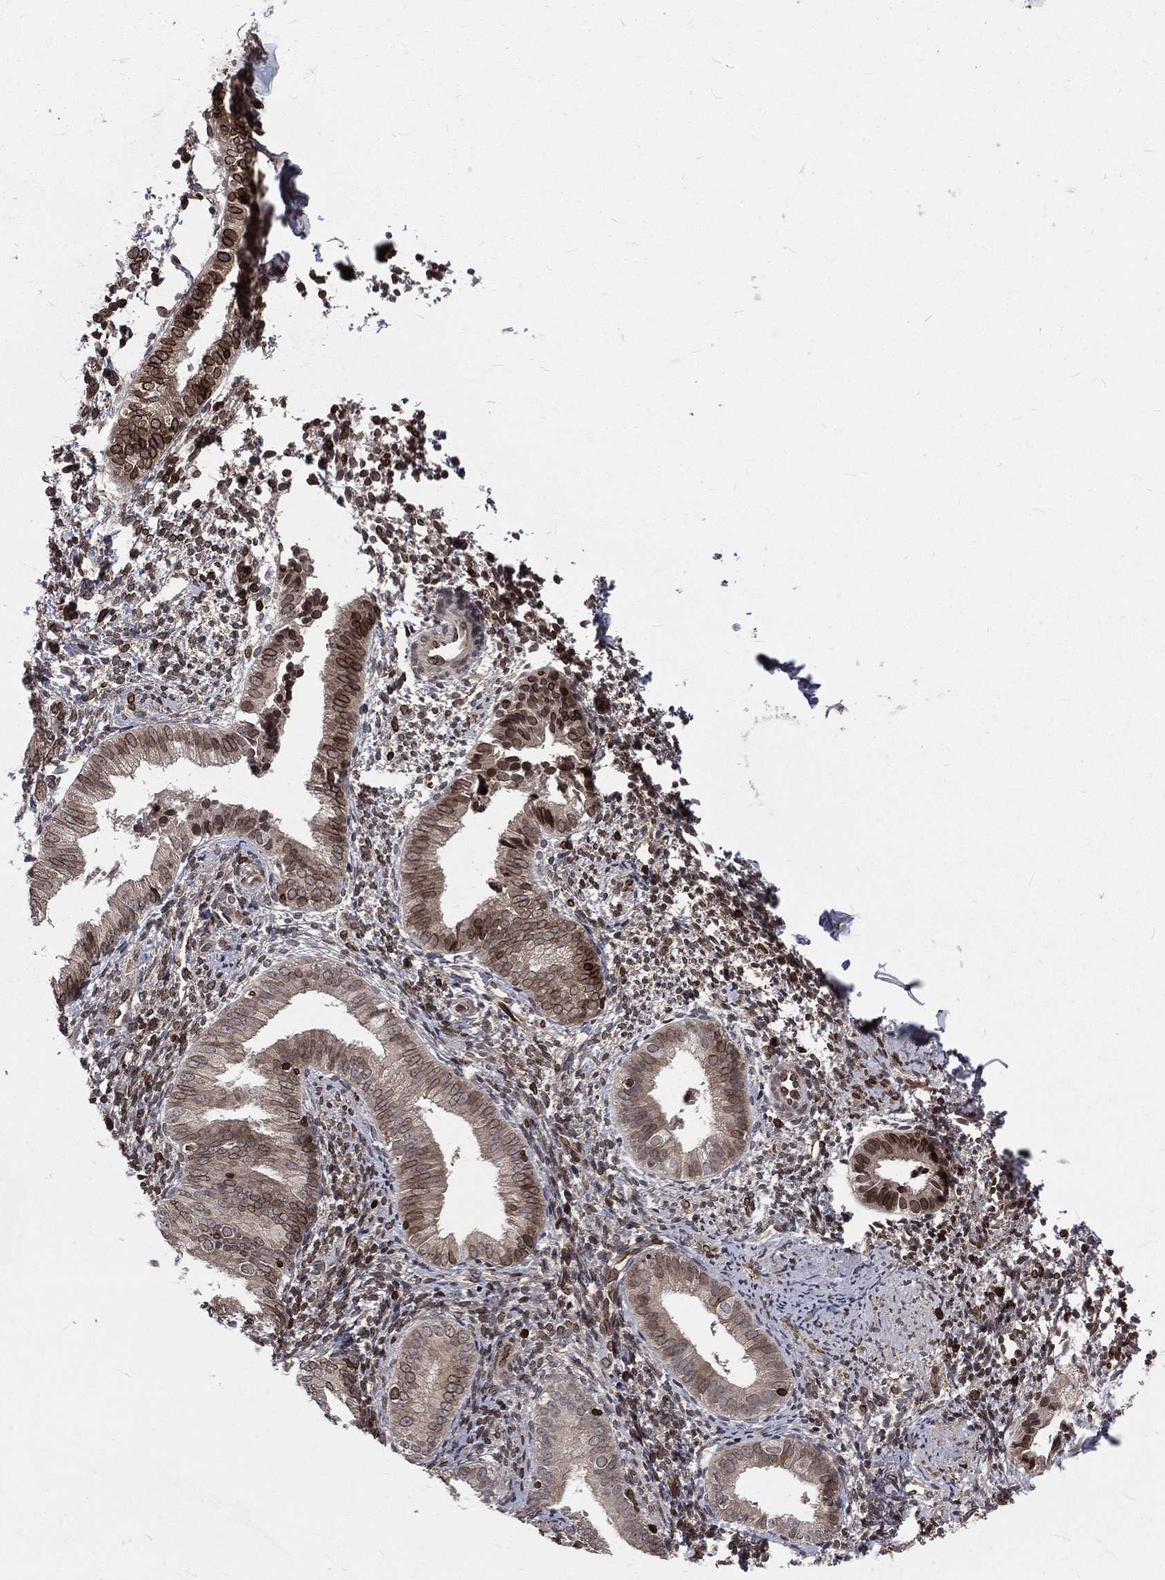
{"staining": {"intensity": "moderate", "quantity": "25%-75%", "location": "cytoplasmic/membranous,nuclear"}, "tissue": "endometrium", "cell_type": "Cells in endometrial stroma", "image_type": "normal", "snomed": [{"axis": "morphology", "description": "Normal tissue, NOS"}, {"axis": "topography", "description": "Endometrium"}], "caption": "Endometrium was stained to show a protein in brown. There is medium levels of moderate cytoplasmic/membranous,nuclear expression in approximately 25%-75% of cells in endometrial stroma. (Stains: DAB (3,3'-diaminobenzidine) in brown, nuclei in blue, Microscopy: brightfield microscopy at high magnification).", "gene": "LBR", "patient": {"sex": "female", "age": 47}}